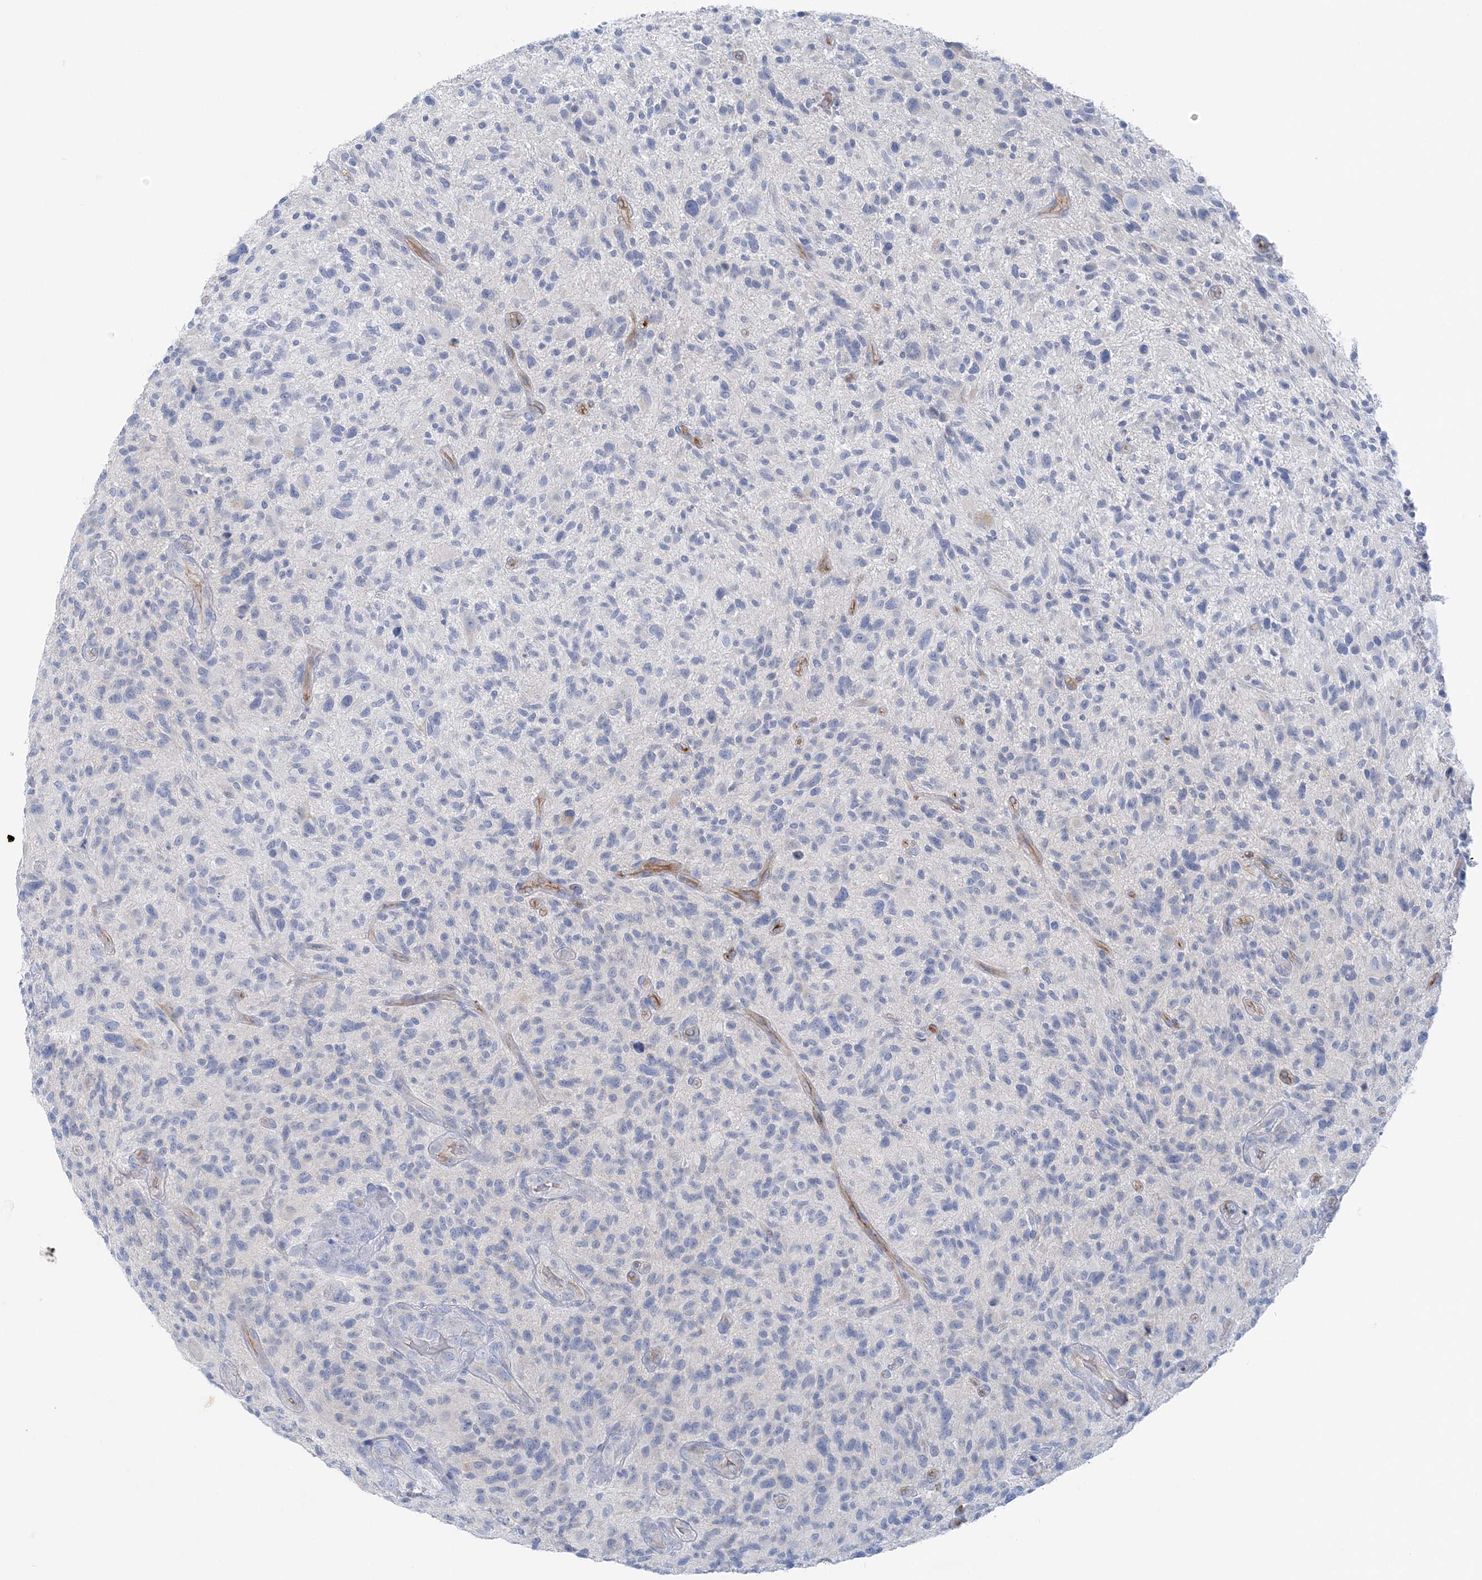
{"staining": {"intensity": "negative", "quantity": "none", "location": "none"}, "tissue": "glioma", "cell_type": "Tumor cells", "image_type": "cancer", "snomed": [{"axis": "morphology", "description": "Glioma, malignant, High grade"}, {"axis": "topography", "description": "Brain"}], "caption": "The immunohistochemistry (IHC) histopathology image has no significant positivity in tumor cells of glioma tissue.", "gene": "SLC5A6", "patient": {"sex": "male", "age": 47}}